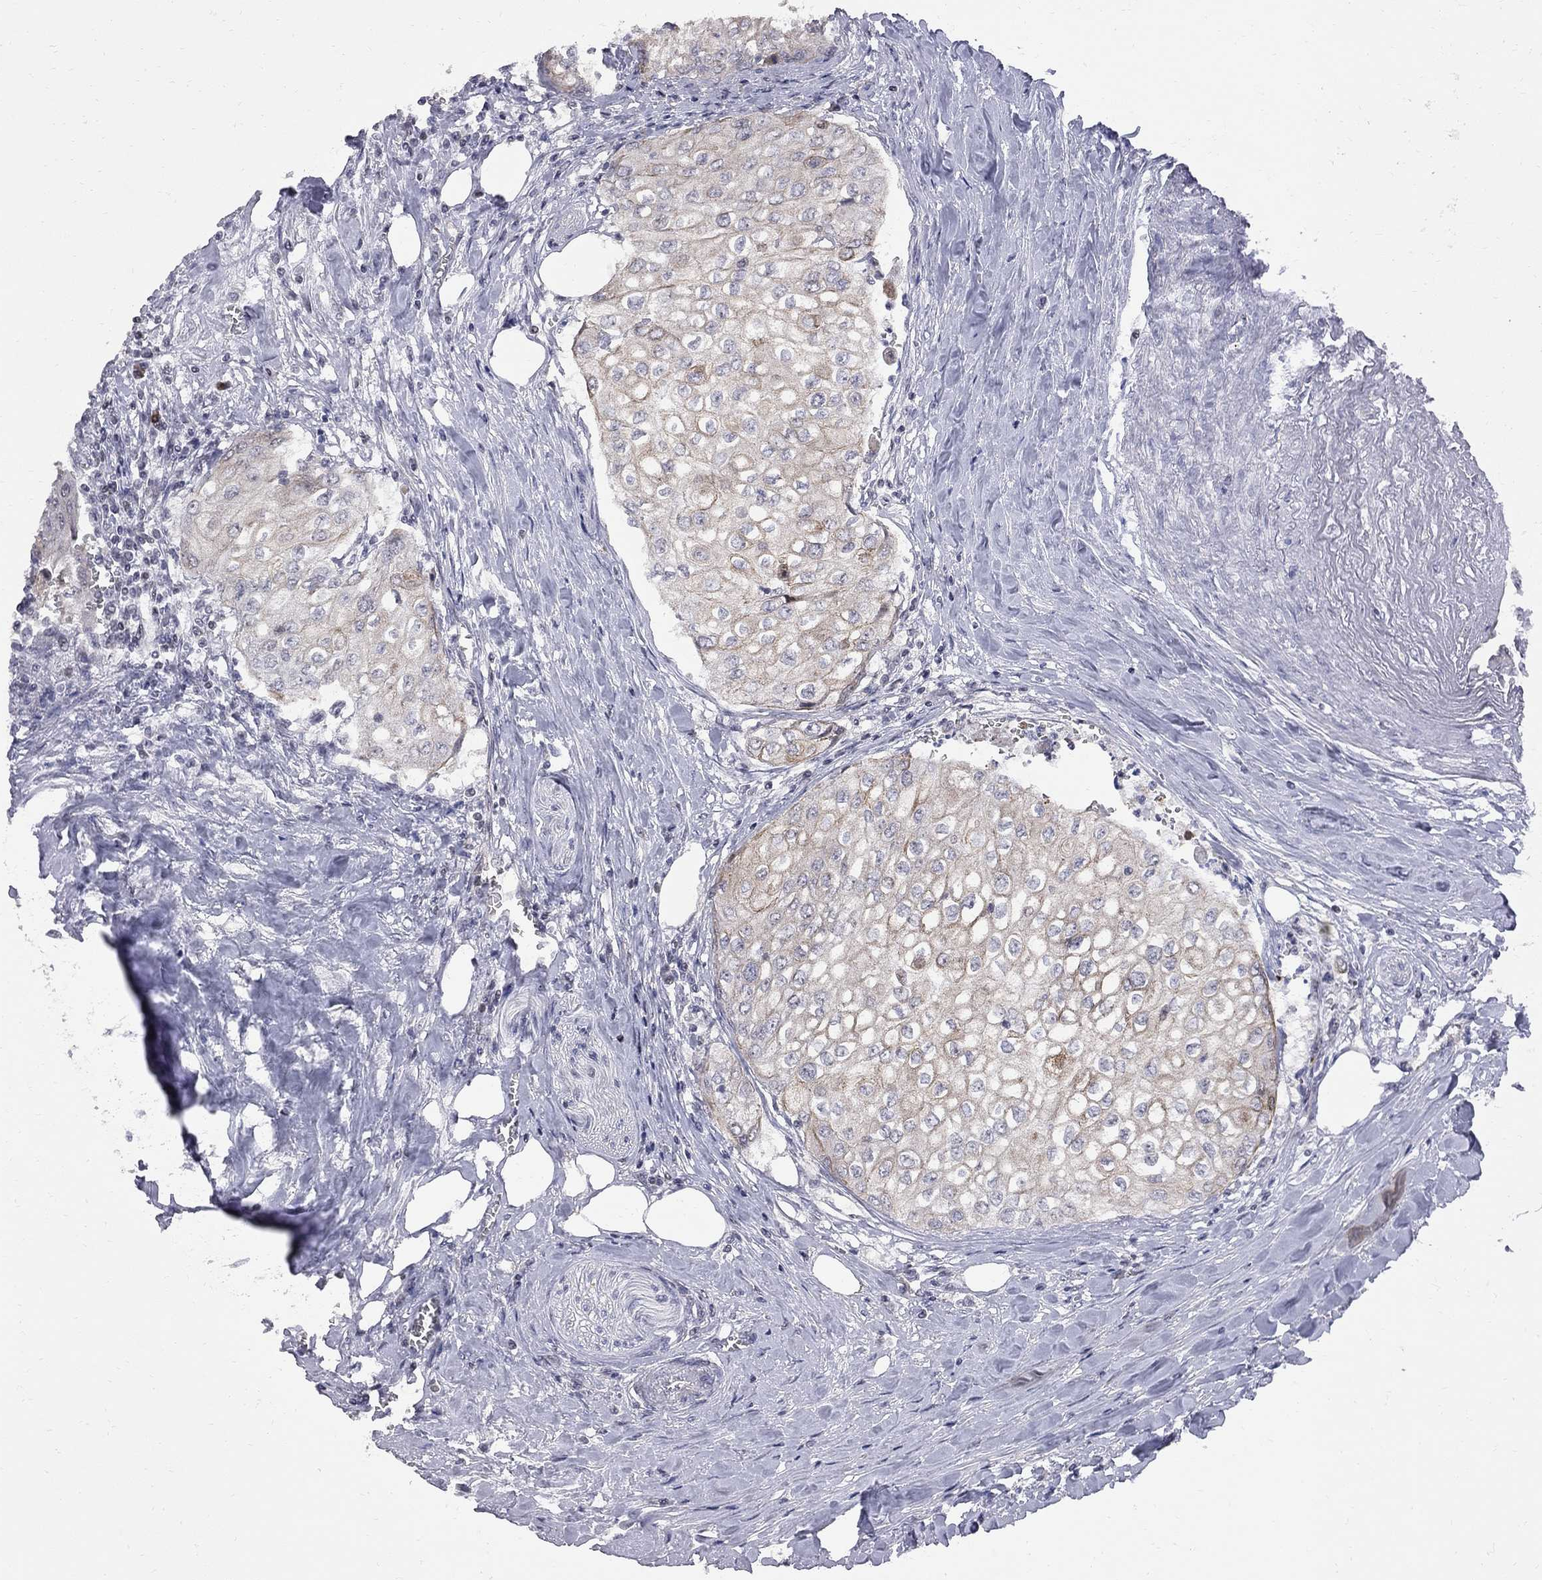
{"staining": {"intensity": "negative", "quantity": "none", "location": "none"}, "tissue": "urothelial cancer", "cell_type": "Tumor cells", "image_type": "cancer", "snomed": [{"axis": "morphology", "description": "Urothelial carcinoma, High grade"}, {"axis": "topography", "description": "Urinary bladder"}], "caption": "Micrograph shows no significant protein staining in tumor cells of high-grade urothelial carcinoma. (DAB immunohistochemistry (IHC) visualized using brightfield microscopy, high magnification).", "gene": "DHX33", "patient": {"sex": "male", "age": 62}}